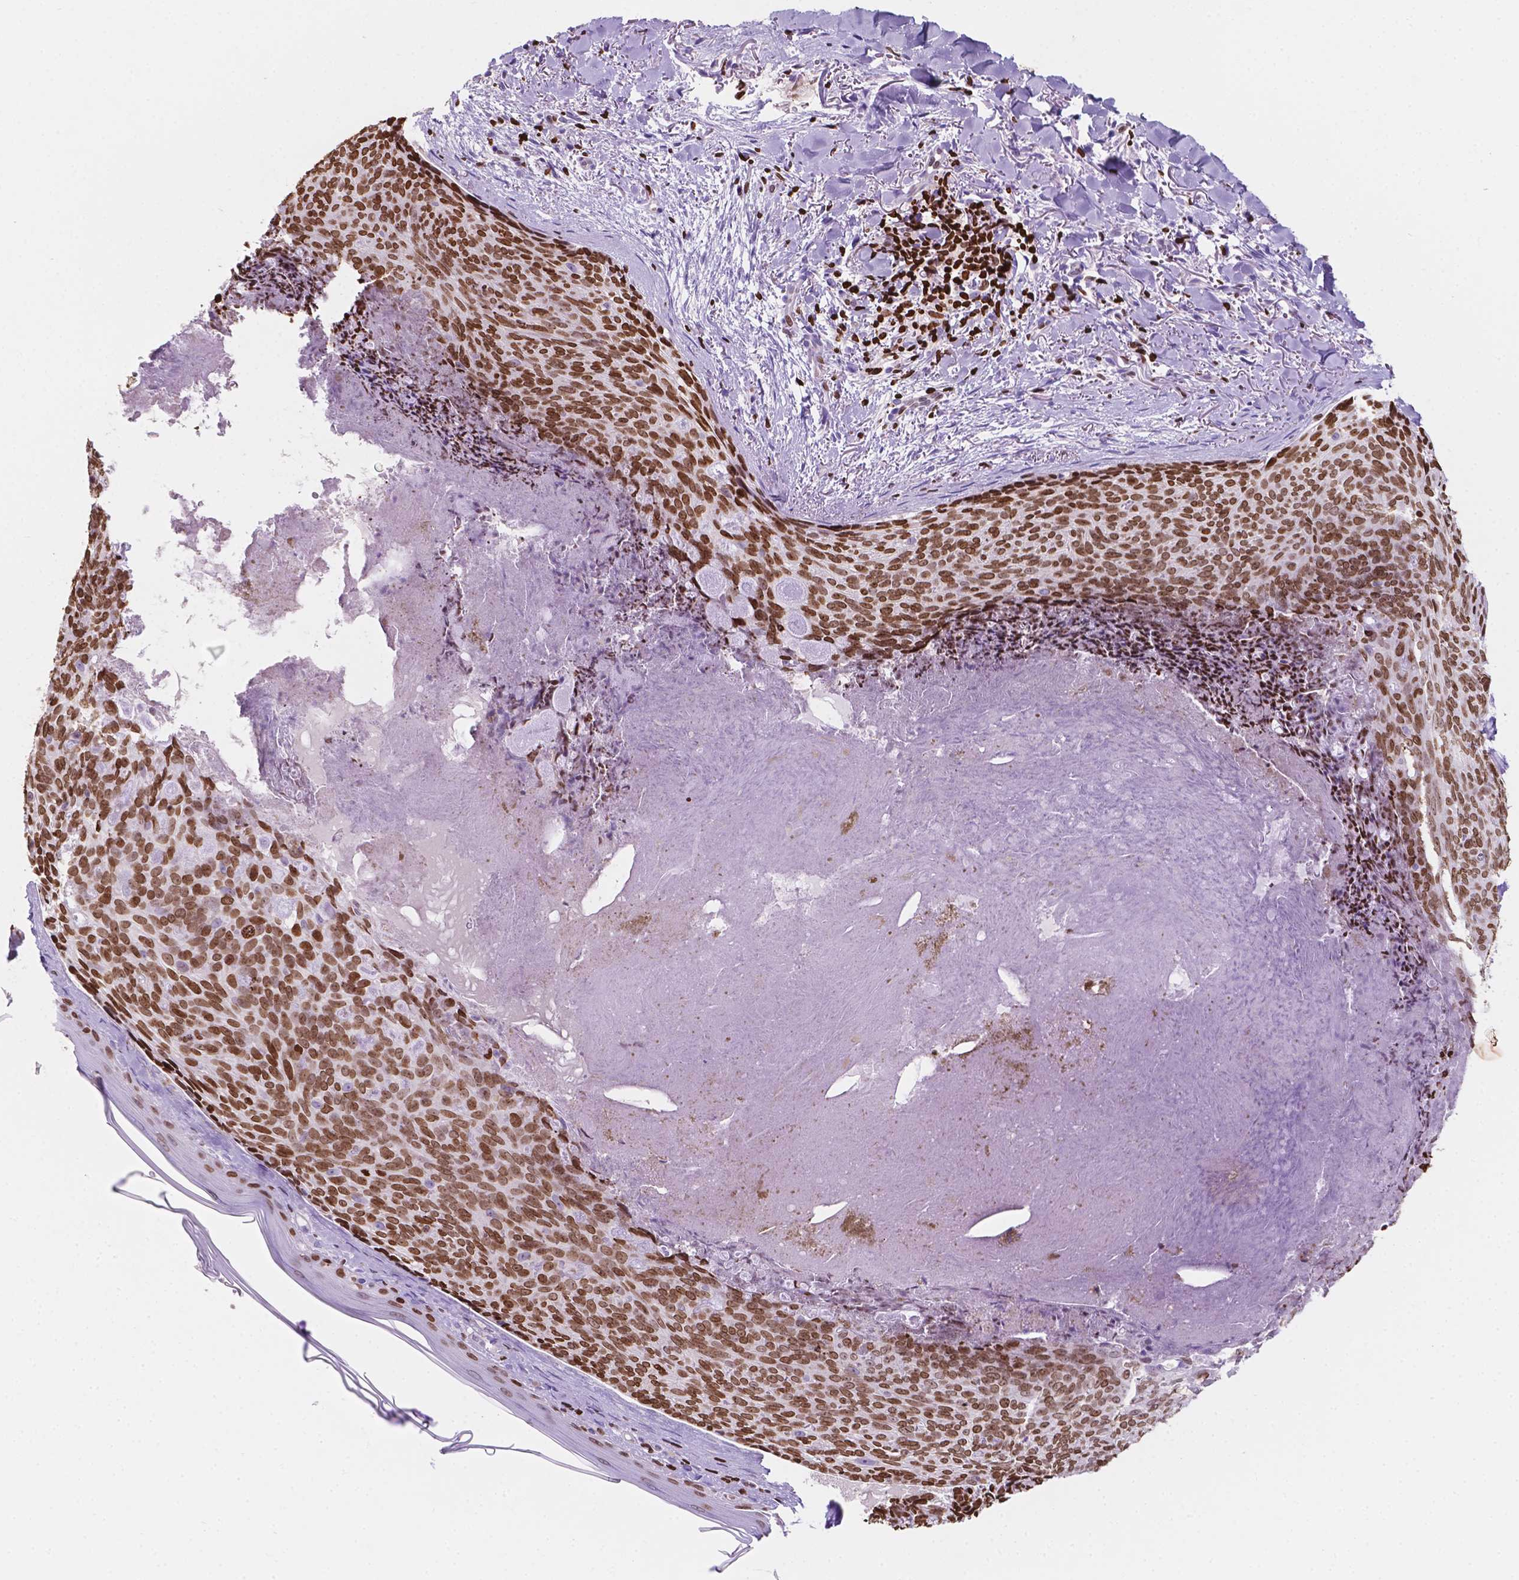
{"staining": {"intensity": "strong", "quantity": ">75%", "location": "nuclear"}, "tissue": "skin cancer", "cell_type": "Tumor cells", "image_type": "cancer", "snomed": [{"axis": "morphology", "description": "Basal cell carcinoma"}, {"axis": "topography", "description": "Skin"}], "caption": "Immunohistochemical staining of human skin basal cell carcinoma reveals high levels of strong nuclear protein positivity in approximately >75% of tumor cells. The staining was performed using DAB (3,3'-diaminobenzidine) to visualize the protein expression in brown, while the nuclei were stained in blue with hematoxylin (Magnification: 20x).", "gene": "CBY3", "patient": {"sex": "female", "age": 82}}